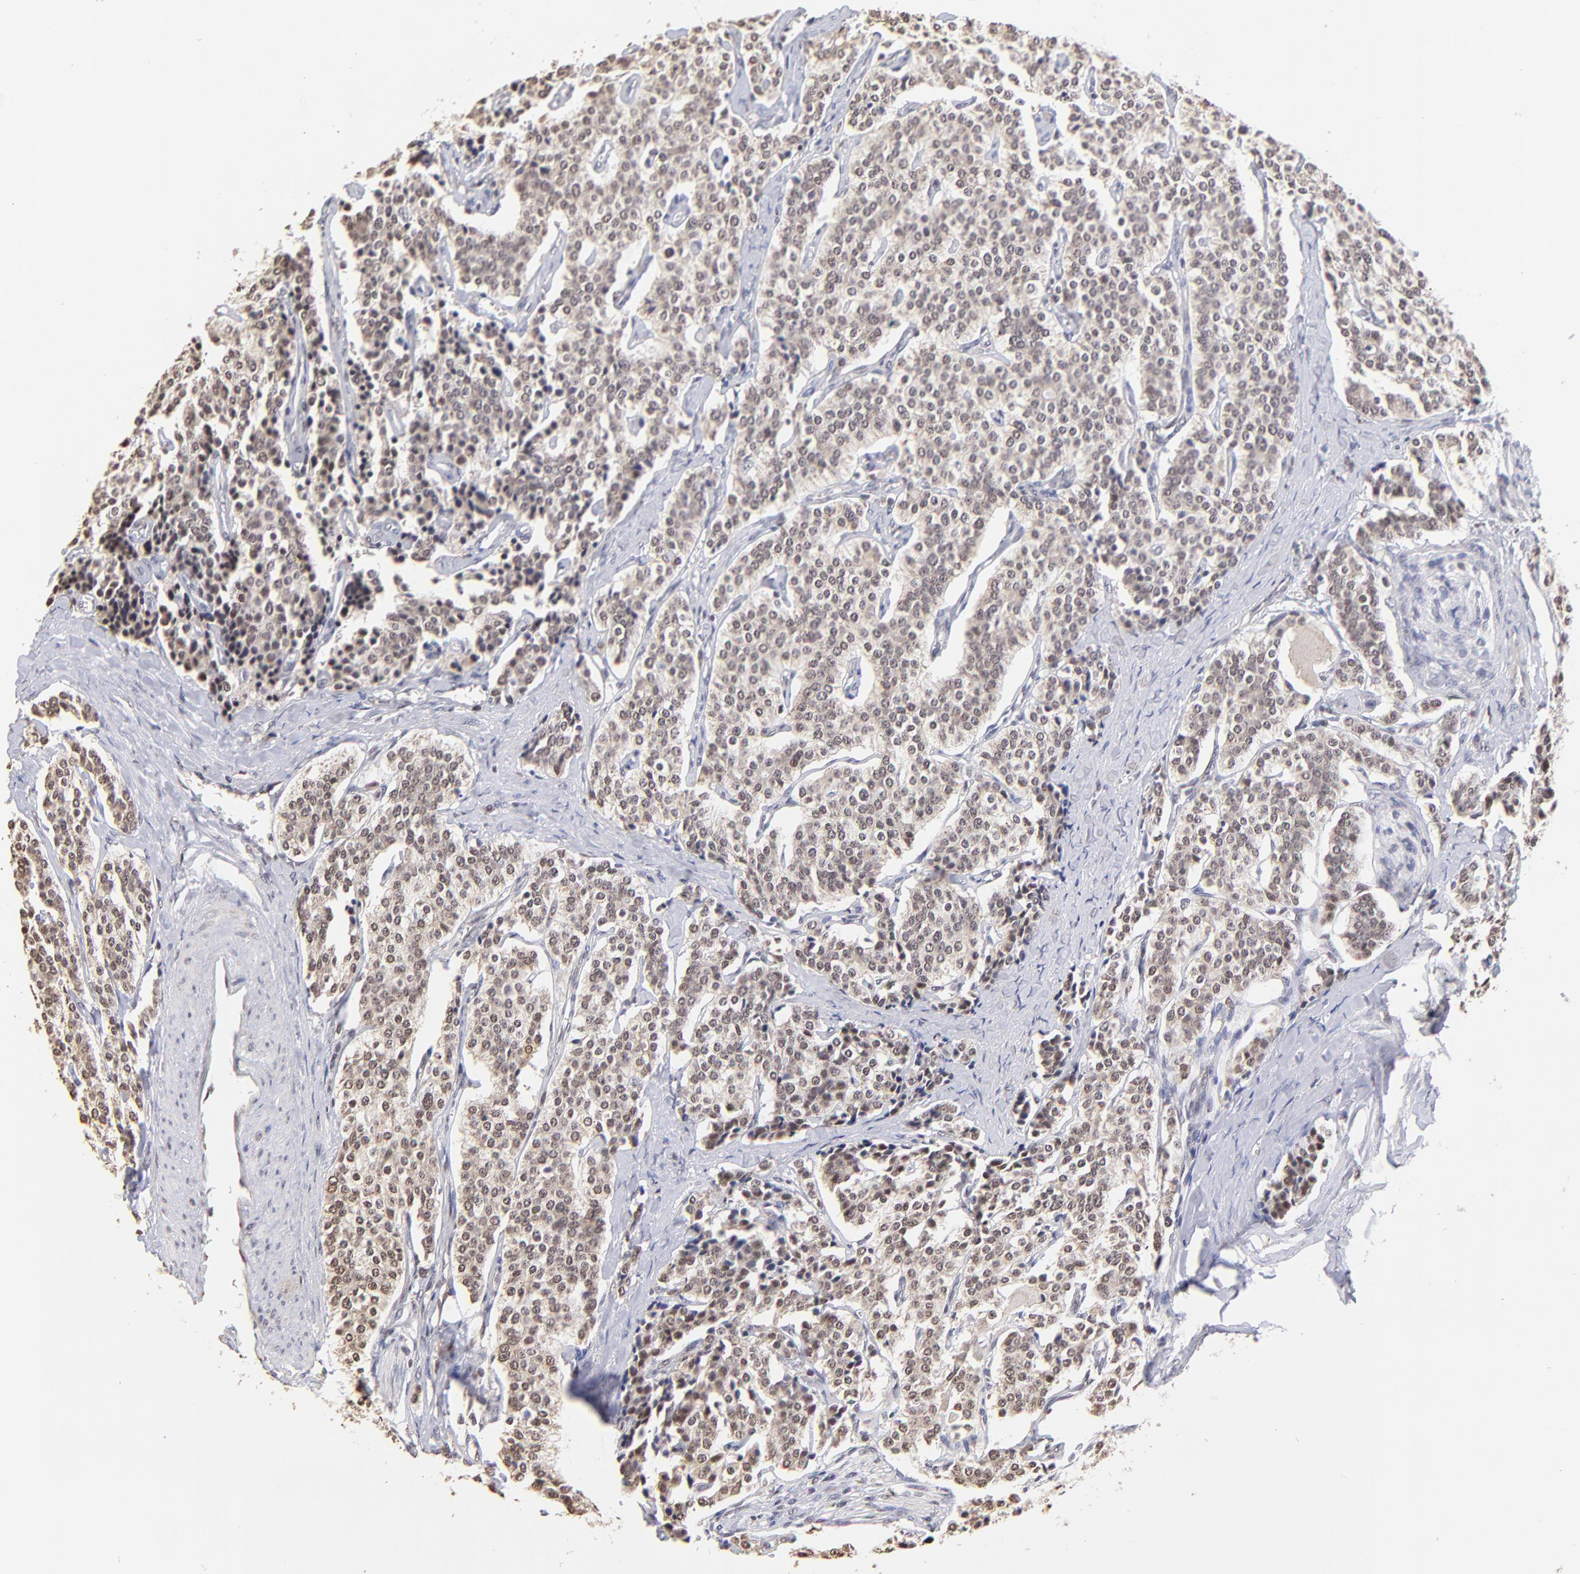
{"staining": {"intensity": "weak", "quantity": "25%-75%", "location": "cytoplasmic/membranous,nuclear"}, "tissue": "carcinoid", "cell_type": "Tumor cells", "image_type": "cancer", "snomed": [{"axis": "morphology", "description": "Carcinoid, malignant, NOS"}, {"axis": "topography", "description": "Small intestine"}], "caption": "A high-resolution image shows immunohistochemistry (IHC) staining of carcinoid (malignant), which displays weak cytoplasmic/membranous and nuclear expression in about 25%-75% of tumor cells.", "gene": "ZNF670", "patient": {"sex": "male", "age": 63}}